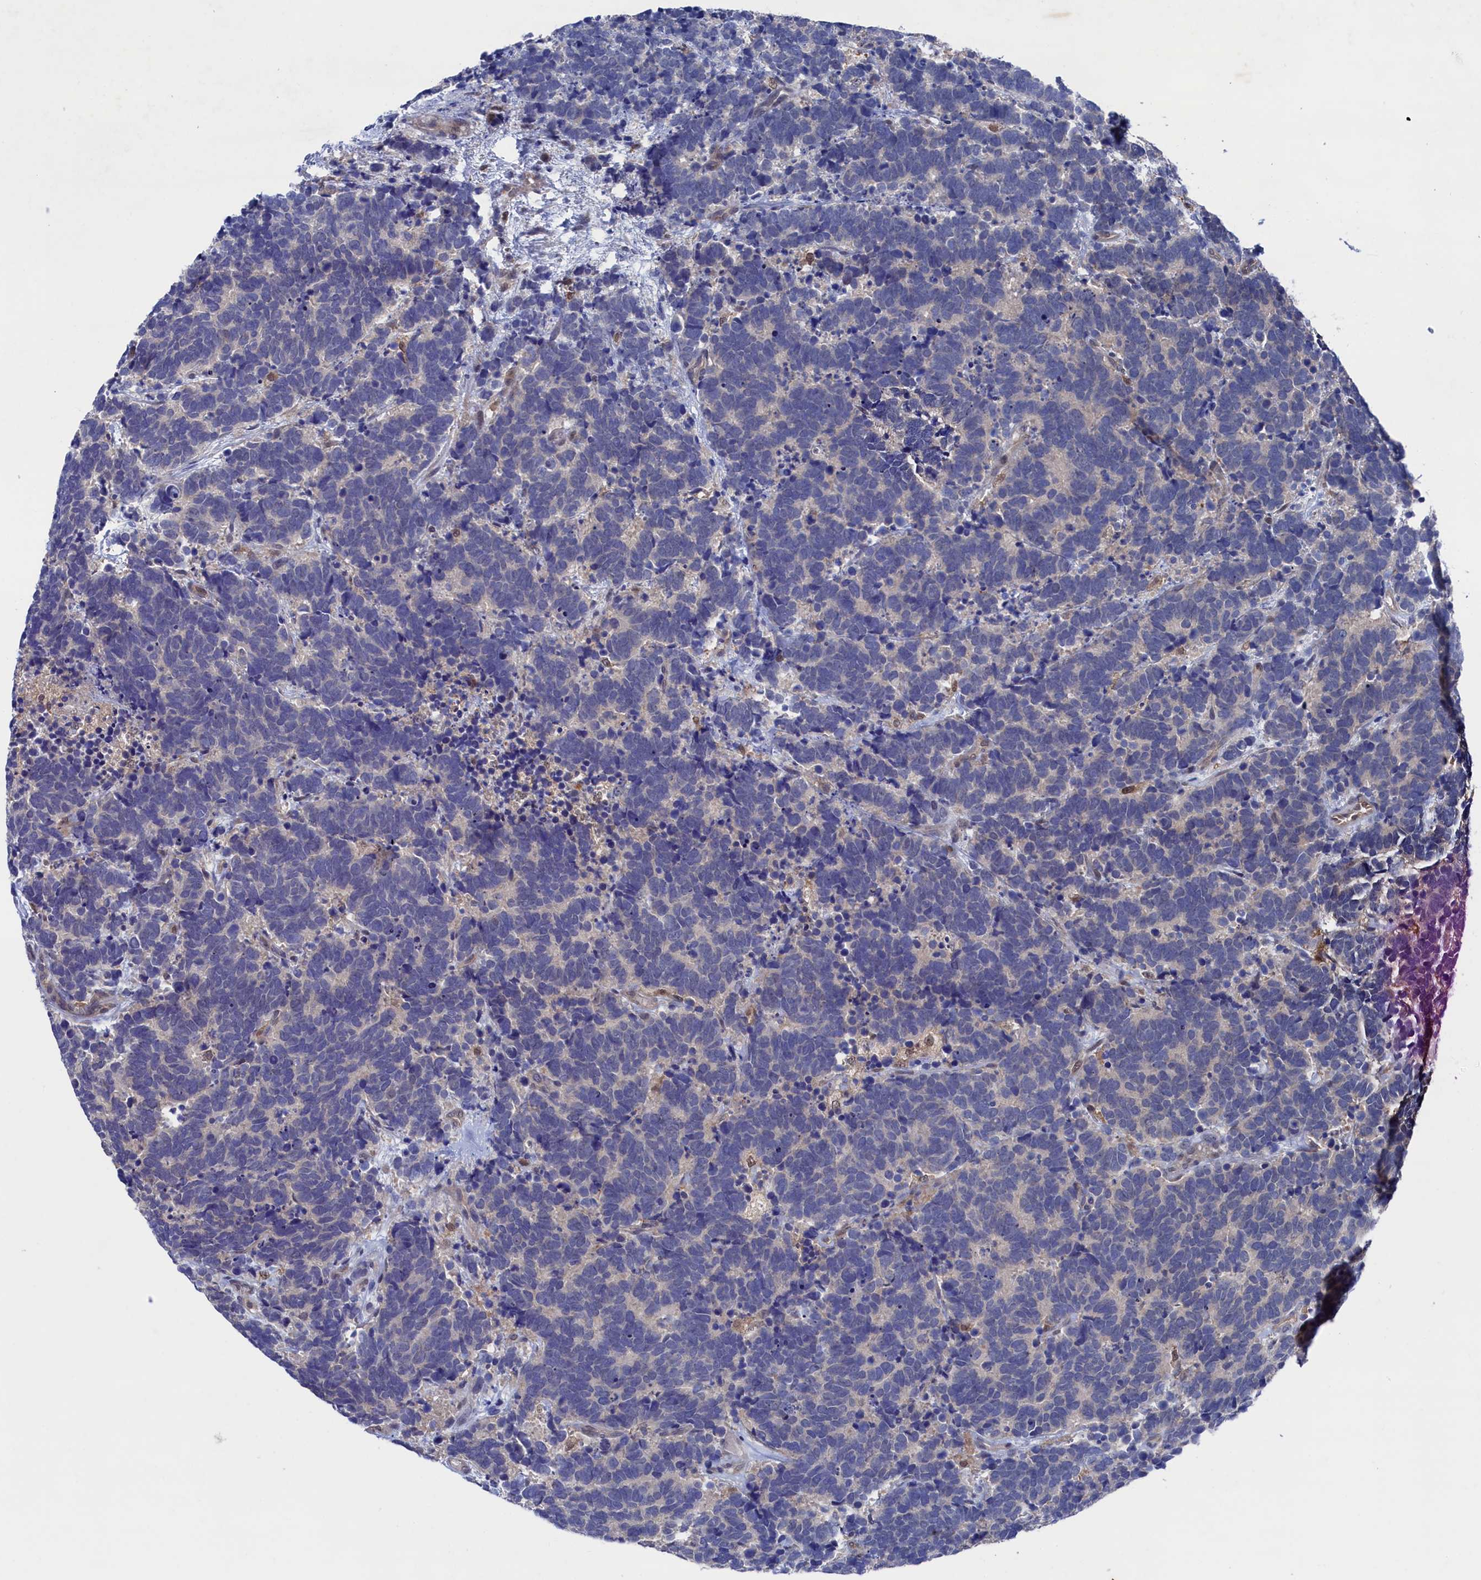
{"staining": {"intensity": "negative", "quantity": "none", "location": "none"}, "tissue": "carcinoid", "cell_type": "Tumor cells", "image_type": "cancer", "snomed": [{"axis": "morphology", "description": "Carcinoma, NOS"}, {"axis": "morphology", "description": "Carcinoid, malignant, NOS"}, {"axis": "topography", "description": "Urinary bladder"}], "caption": "Carcinoid stained for a protein using immunohistochemistry (IHC) displays no positivity tumor cells.", "gene": "RNH1", "patient": {"sex": "male", "age": 57}}